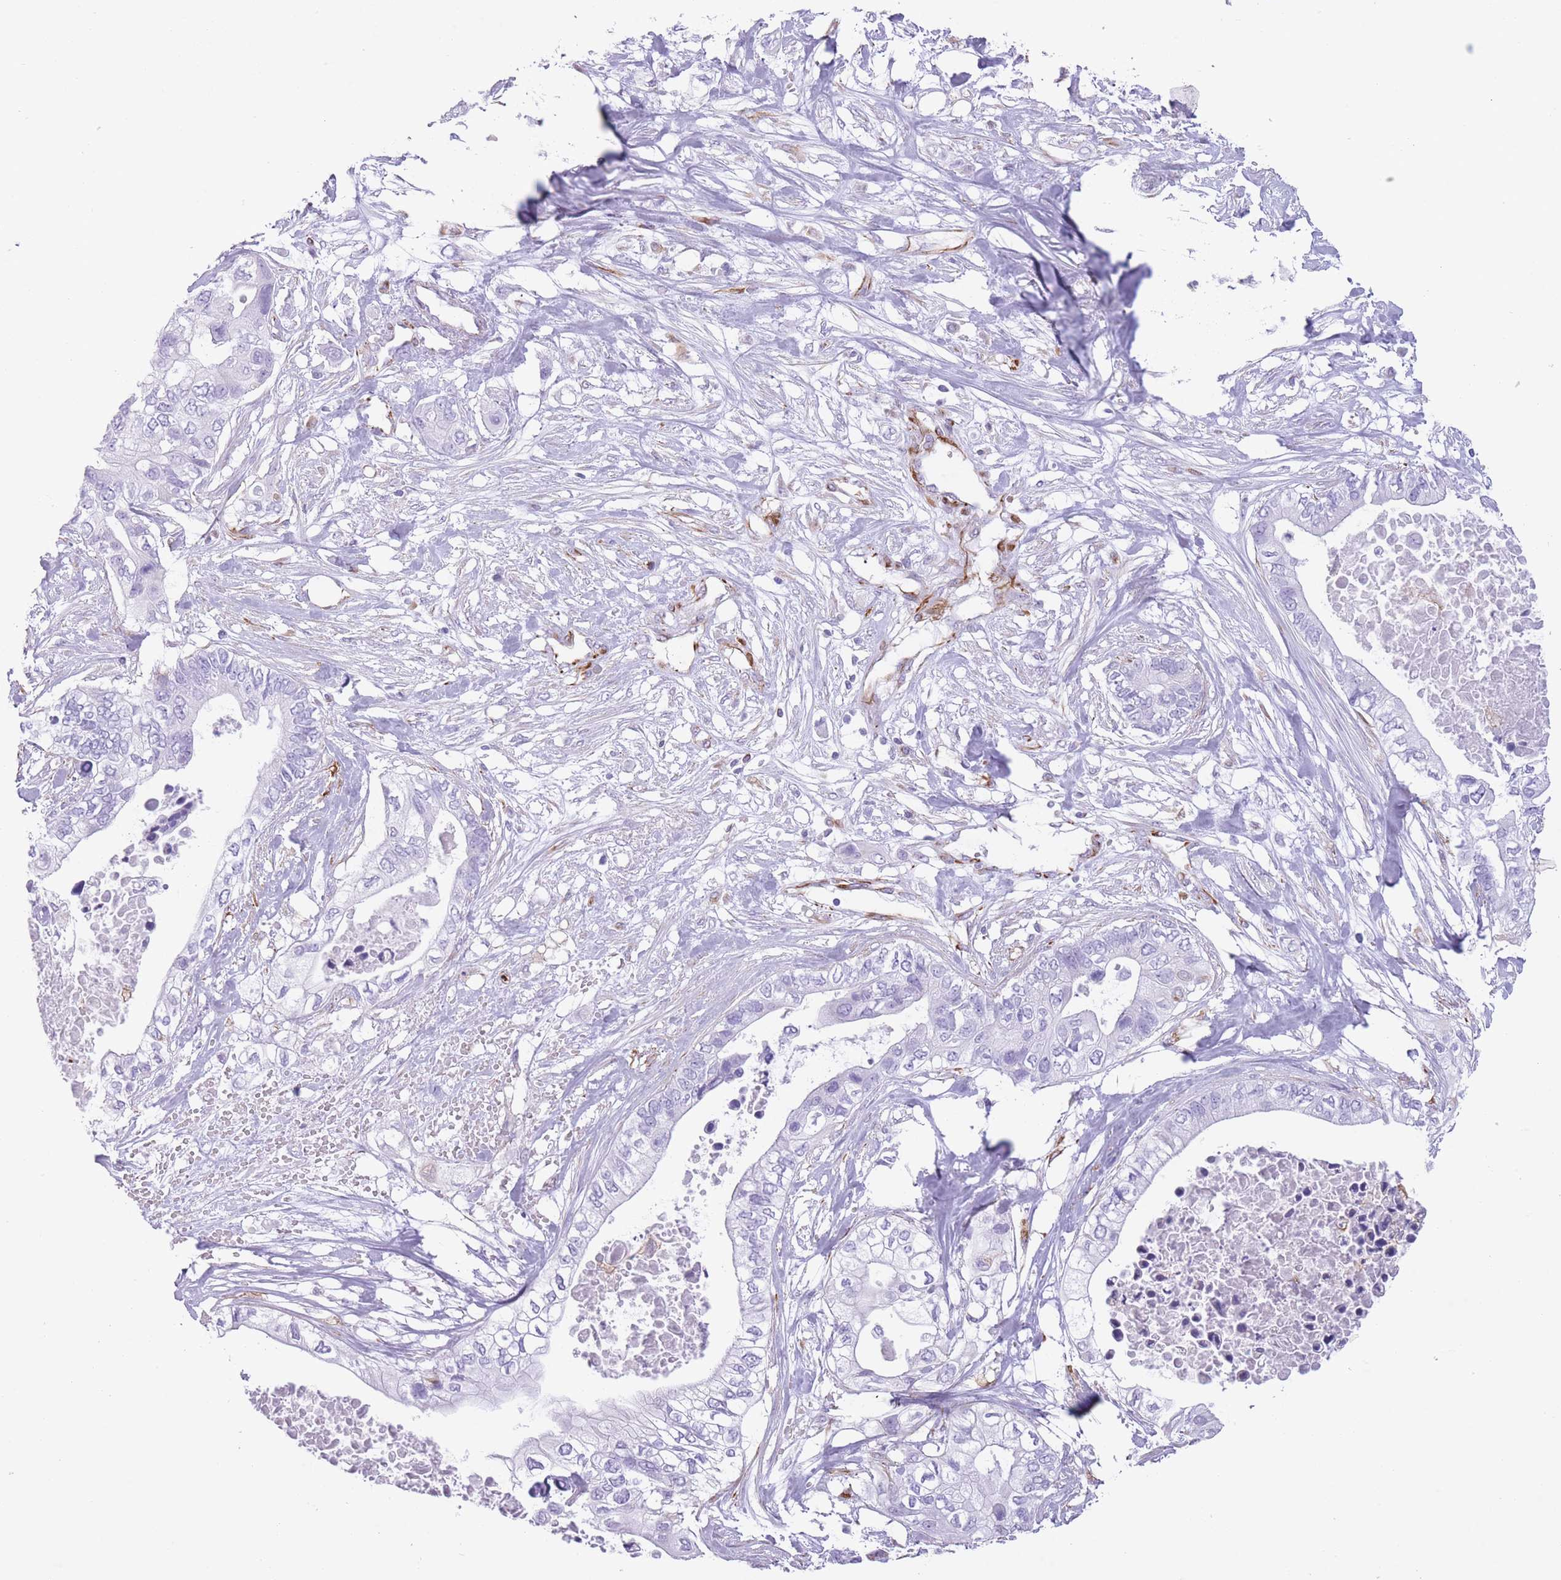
{"staining": {"intensity": "negative", "quantity": "none", "location": "none"}, "tissue": "pancreatic cancer", "cell_type": "Tumor cells", "image_type": "cancer", "snomed": [{"axis": "morphology", "description": "Adenocarcinoma, NOS"}, {"axis": "topography", "description": "Pancreas"}], "caption": "The immunohistochemistry (IHC) micrograph has no significant expression in tumor cells of pancreatic cancer tissue.", "gene": "PTCD1", "patient": {"sex": "female", "age": 63}}